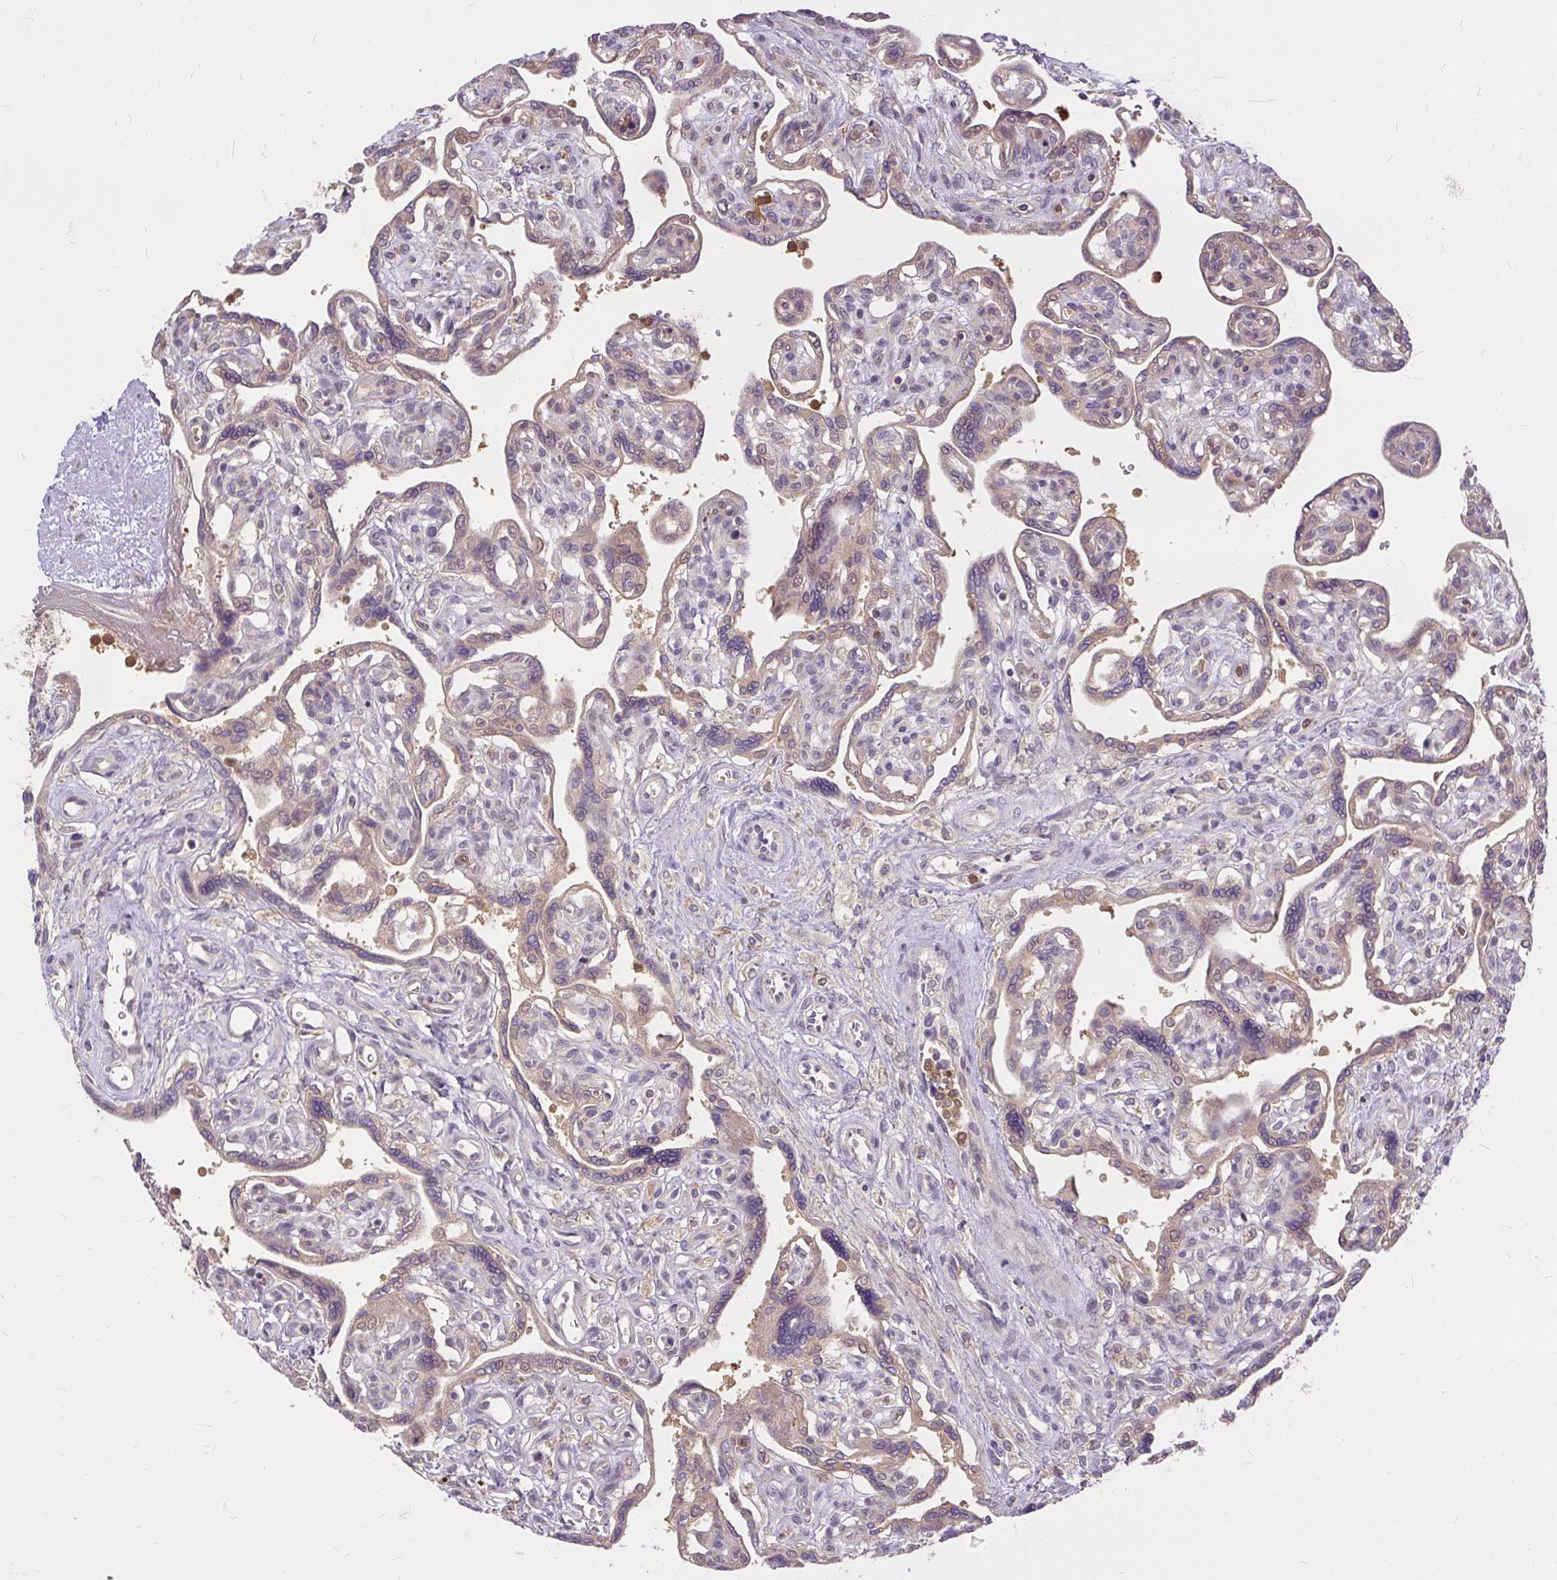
{"staining": {"intensity": "negative", "quantity": "none", "location": "none"}, "tissue": "placenta", "cell_type": "Decidual cells", "image_type": "normal", "snomed": [{"axis": "morphology", "description": "Normal tissue, NOS"}, {"axis": "topography", "description": "Placenta"}], "caption": "Human placenta stained for a protein using IHC exhibits no expression in decidual cells.", "gene": "AP5S1", "patient": {"sex": "female", "age": 39}}